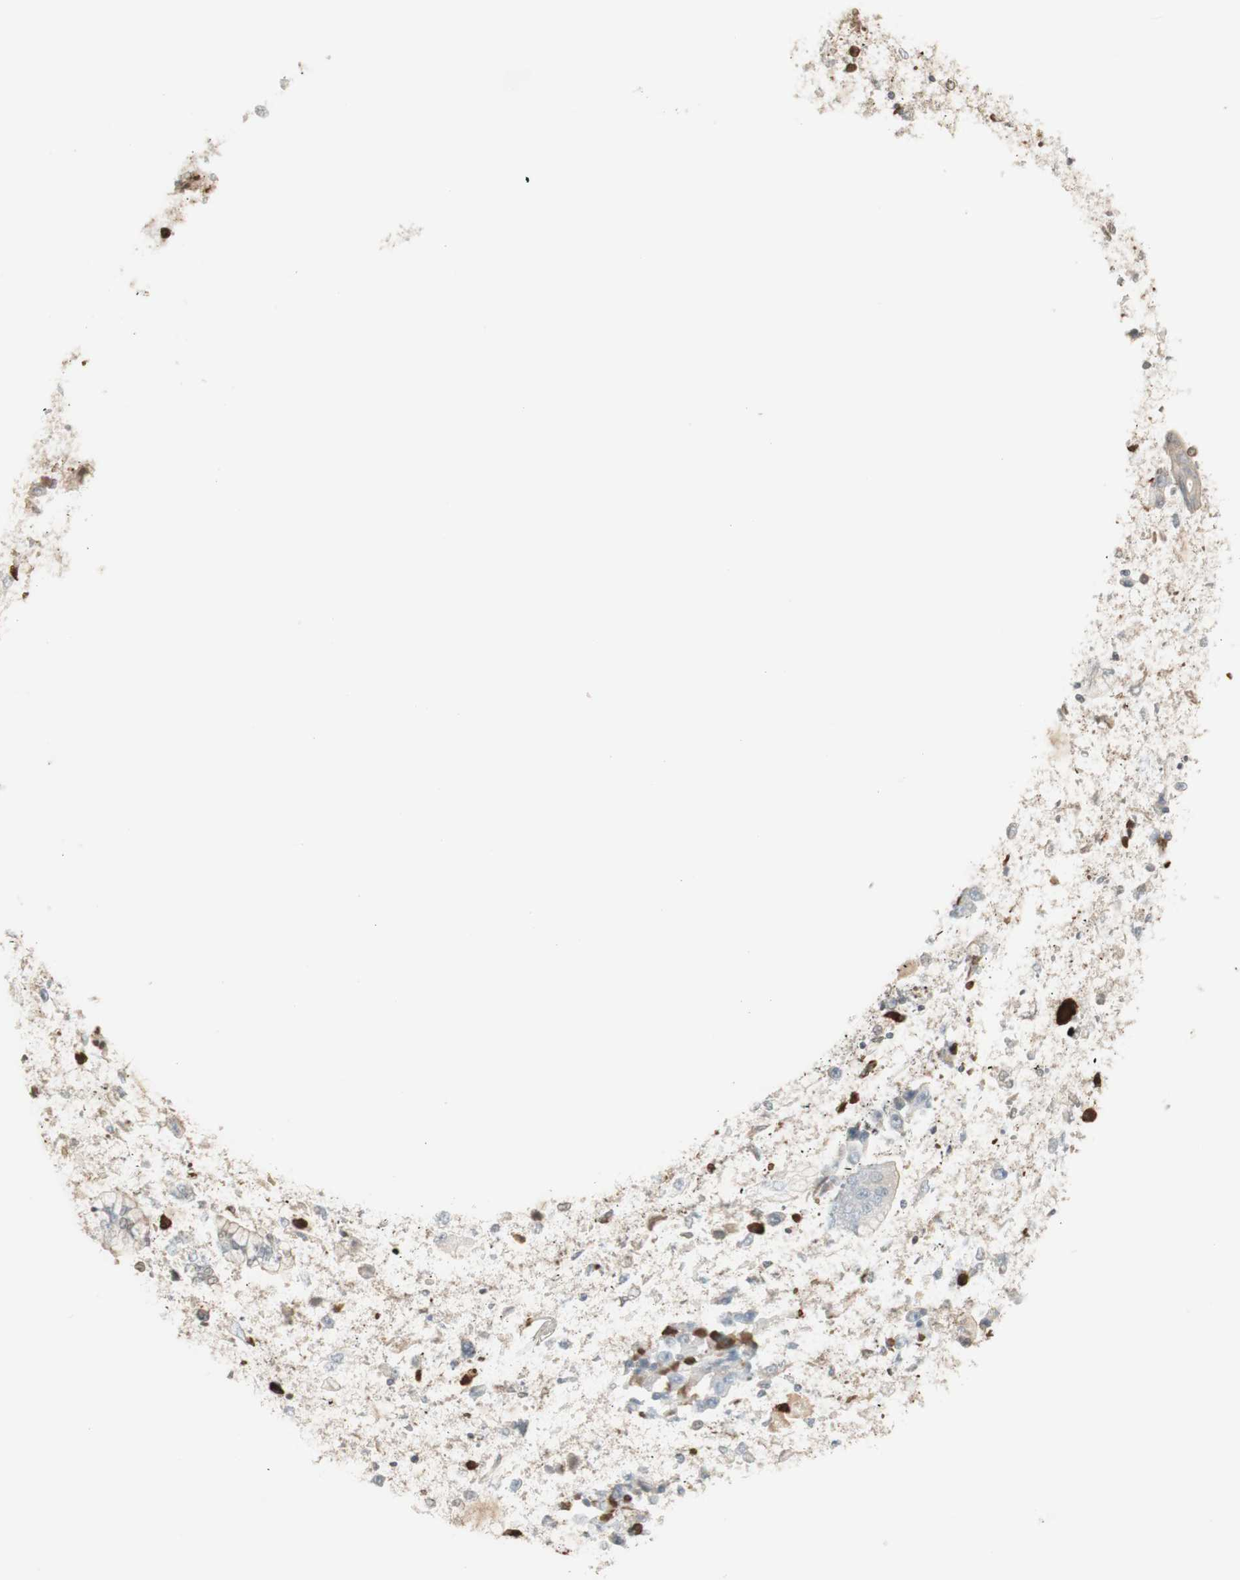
{"staining": {"intensity": "negative", "quantity": "none", "location": "none"}, "tissue": "stomach cancer", "cell_type": "Tumor cells", "image_type": "cancer", "snomed": [{"axis": "morphology", "description": "Adenocarcinoma, NOS"}, {"axis": "morphology", "description": "Adenocarcinoma, High grade"}, {"axis": "topography", "description": "Stomach, upper"}, {"axis": "topography", "description": "Stomach, lower"}], "caption": "Immunohistochemistry (IHC) photomicrograph of neoplastic tissue: human stomach cancer (adenocarcinoma (high-grade)) stained with DAB displays no significant protein staining in tumor cells.", "gene": "NID1", "patient": {"sex": "female", "age": 65}}